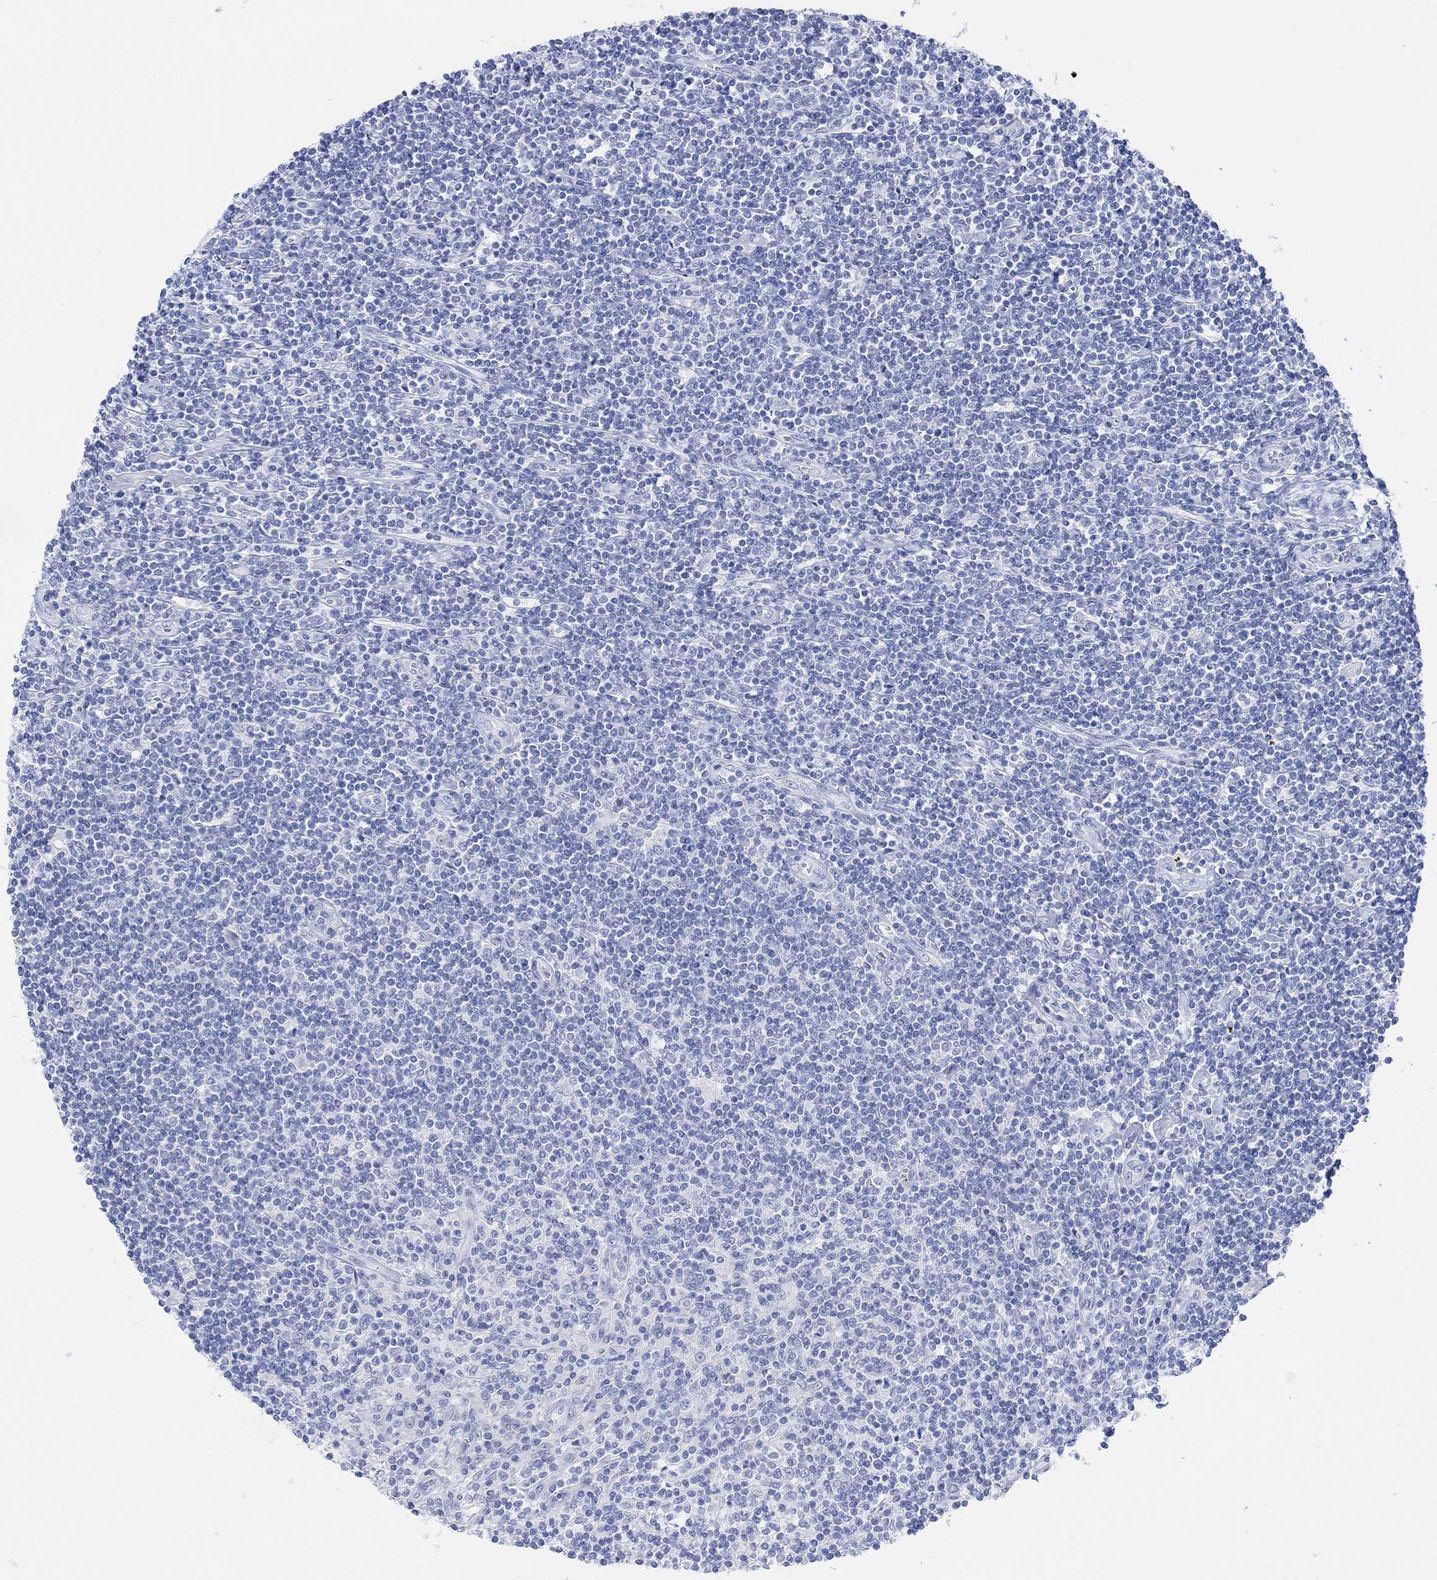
{"staining": {"intensity": "negative", "quantity": "none", "location": "none"}, "tissue": "lymphoma", "cell_type": "Tumor cells", "image_type": "cancer", "snomed": [{"axis": "morphology", "description": "Hodgkin's disease, NOS"}, {"axis": "topography", "description": "Lymph node"}], "caption": "This micrograph is of Hodgkin's disease stained with immunohistochemistry (IHC) to label a protein in brown with the nuclei are counter-stained blue. There is no positivity in tumor cells.", "gene": "ENO4", "patient": {"sex": "male", "age": 40}}